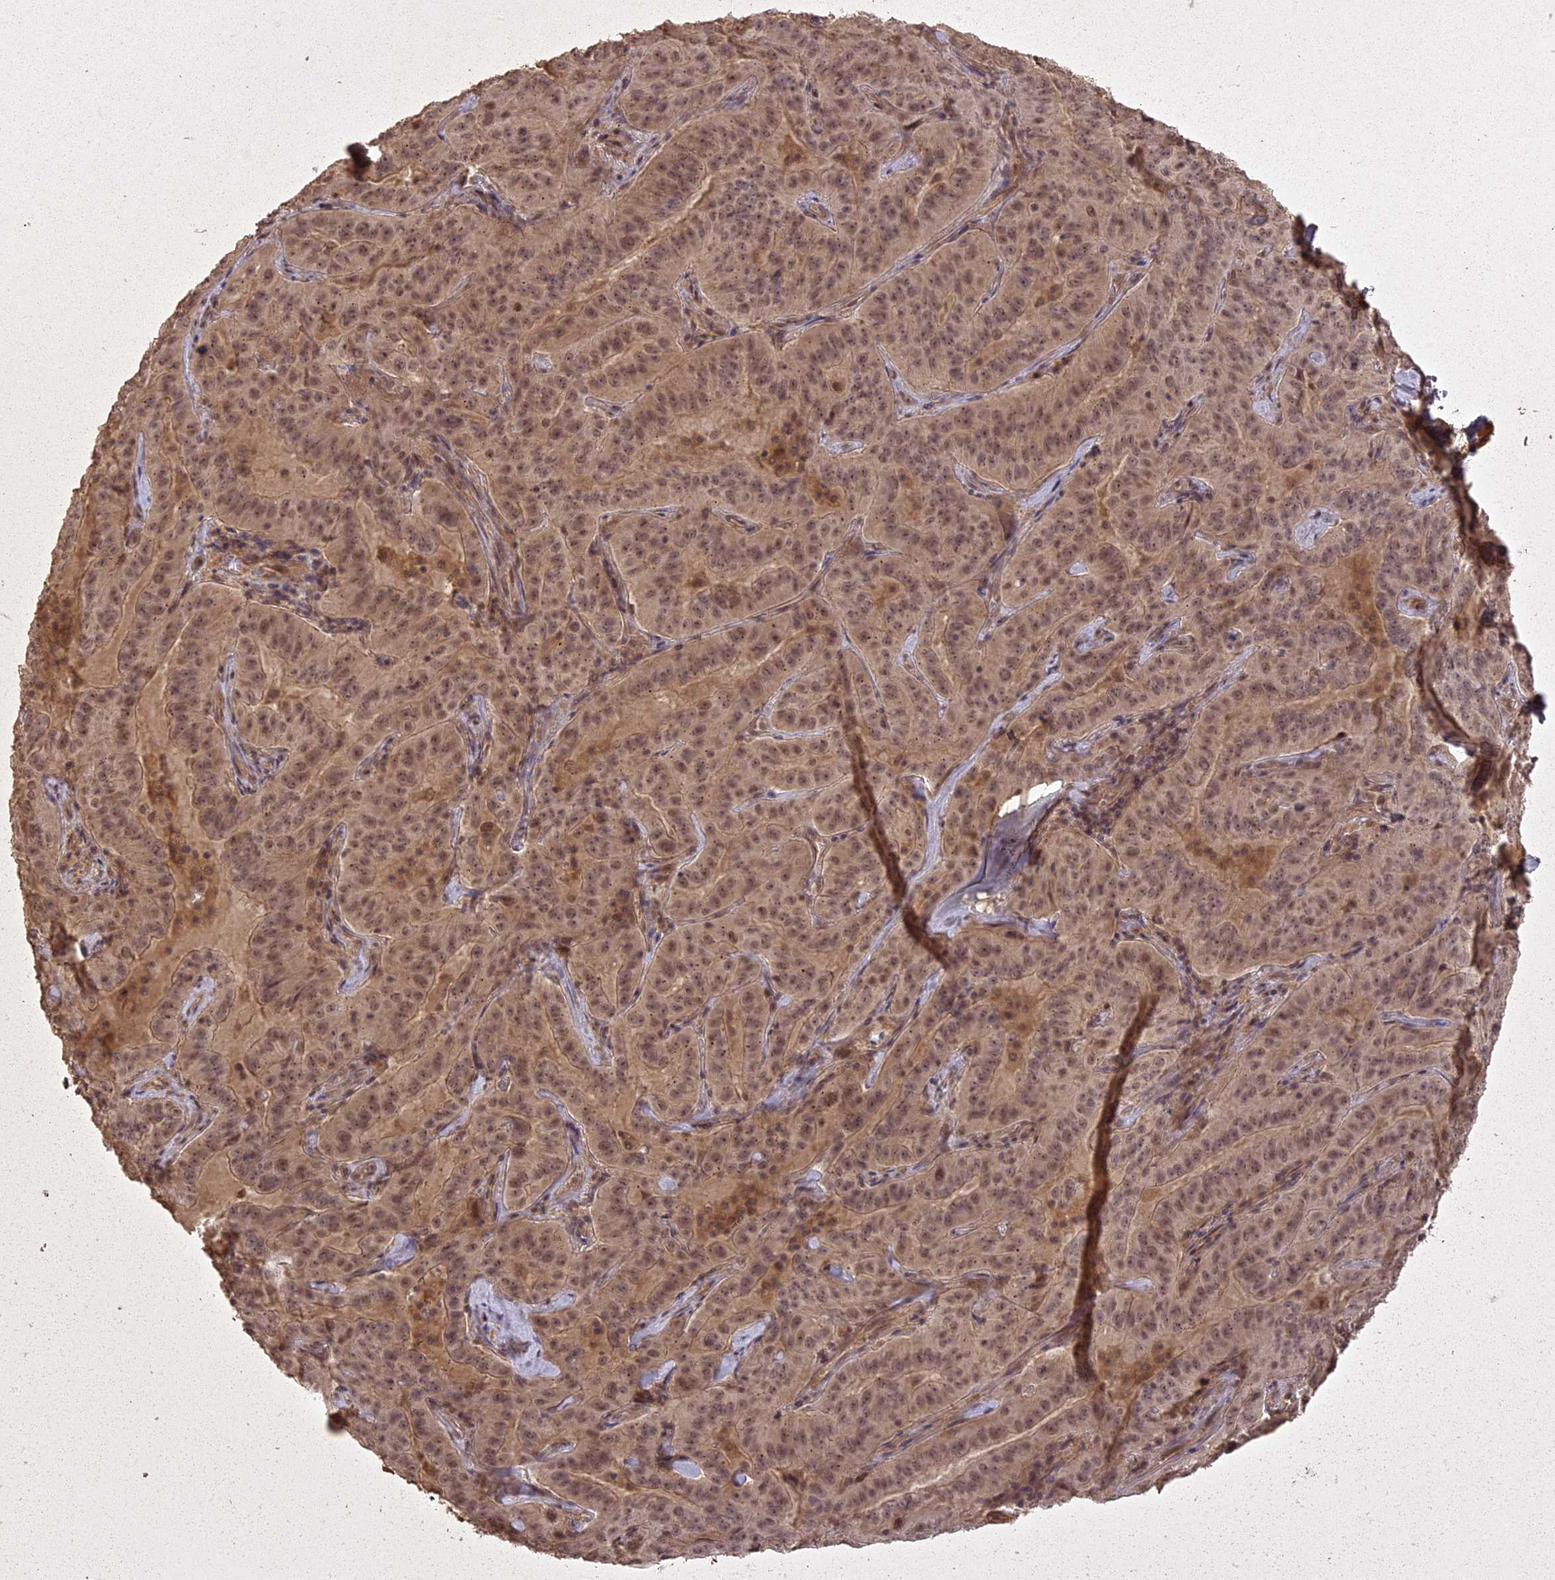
{"staining": {"intensity": "moderate", "quantity": ">75%", "location": "nuclear"}, "tissue": "pancreatic cancer", "cell_type": "Tumor cells", "image_type": "cancer", "snomed": [{"axis": "morphology", "description": "Adenocarcinoma, NOS"}, {"axis": "topography", "description": "Pancreas"}], "caption": "Brown immunohistochemical staining in human adenocarcinoma (pancreatic) shows moderate nuclear positivity in about >75% of tumor cells.", "gene": "LIN37", "patient": {"sex": "male", "age": 63}}